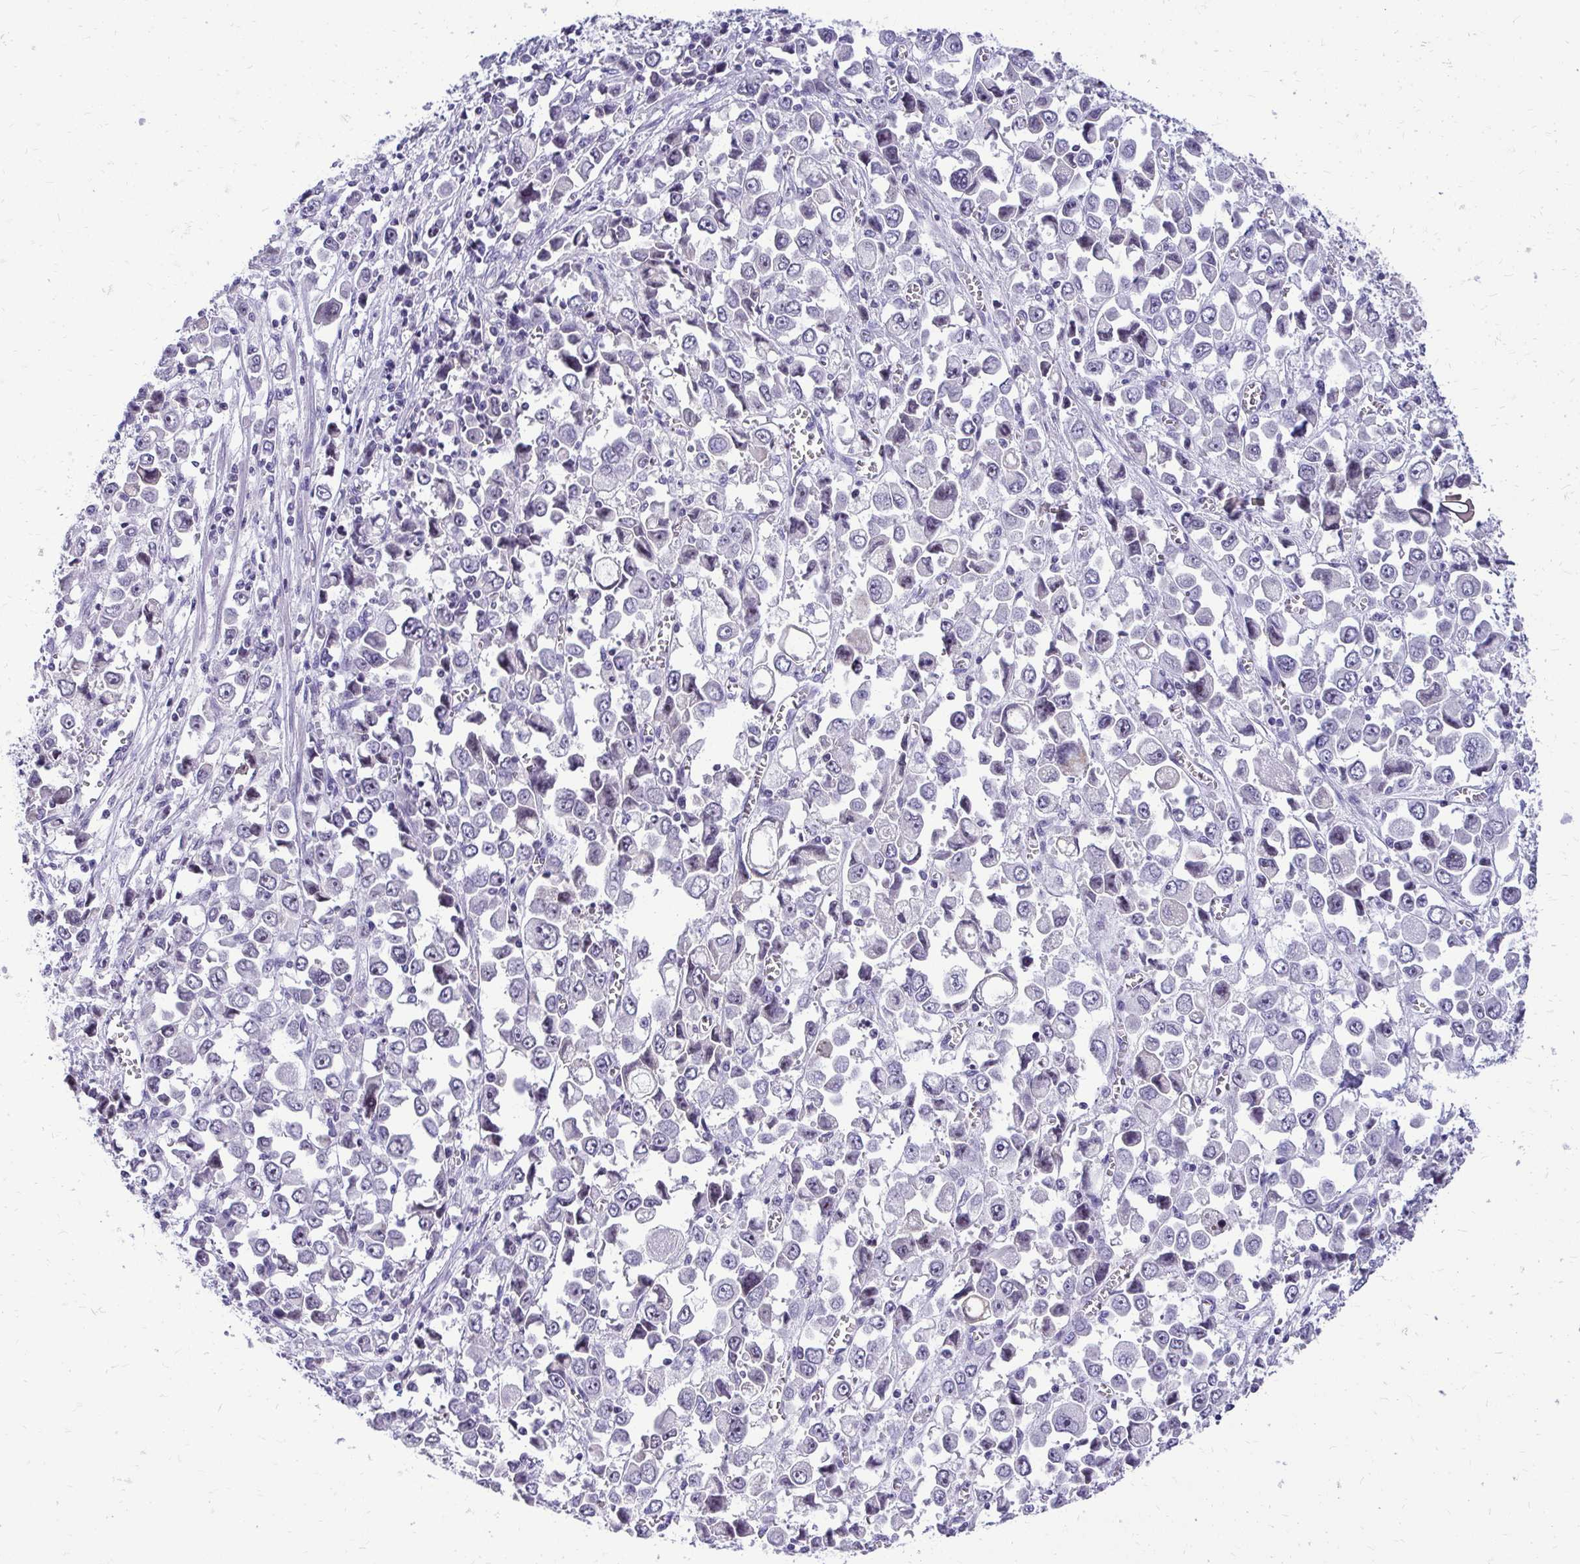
{"staining": {"intensity": "negative", "quantity": "none", "location": "none"}, "tissue": "stomach cancer", "cell_type": "Tumor cells", "image_type": "cancer", "snomed": [{"axis": "morphology", "description": "Adenocarcinoma, NOS"}, {"axis": "topography", "description": "Stomach, upper"}], "caption": "Tumor cells are negative for brown protein staining in stomach cancer (adenocarcinoma).", "gene": "NIFK", "patient": {"sex": "male", "age": 70}}